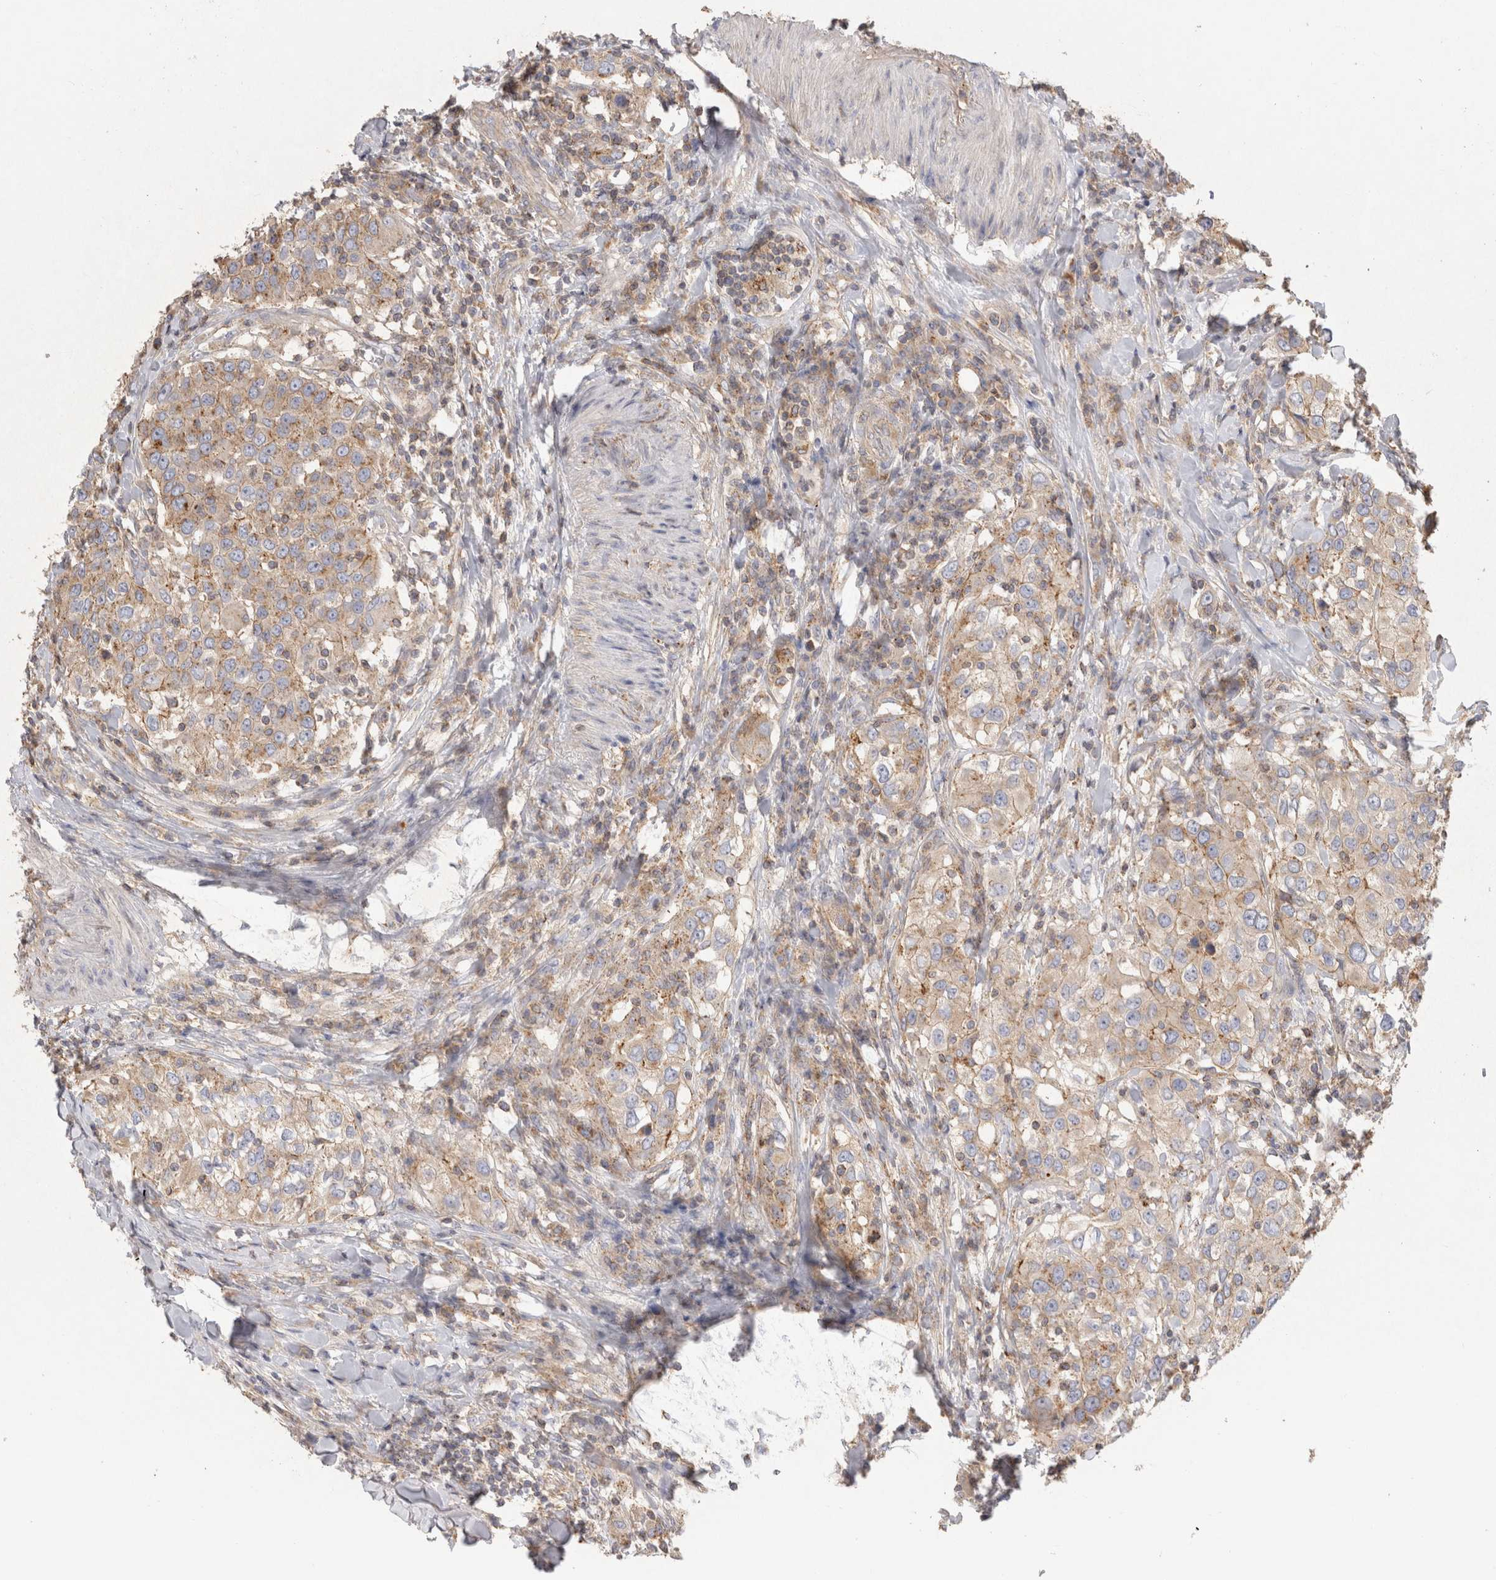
{"staining": {"intensity": "weak", "quantity": ">75%", "location": "cytoplasmic/membranous"}, "tissue": "urothelial cancer", "cell_type": "Tumor cells", "image_type": "cancer", "snomed": [{"axis": "morphology", "description": "Urothelial carcinoma, High grade"}, {"axis": "topography", "description": "Urinary bladder"}], "caption": "Immunohistochemistry (IHC) (DAB) staining of high-grade urothelial carcinoma shows weak cytoplasmic/membranous protein staining in about >75% of tumor cells. (brown staining indicates protein expression, while blue staining denotes nuclei).", "gene": "CHMP6", "patient": {"sex": "female", "age": 80}}